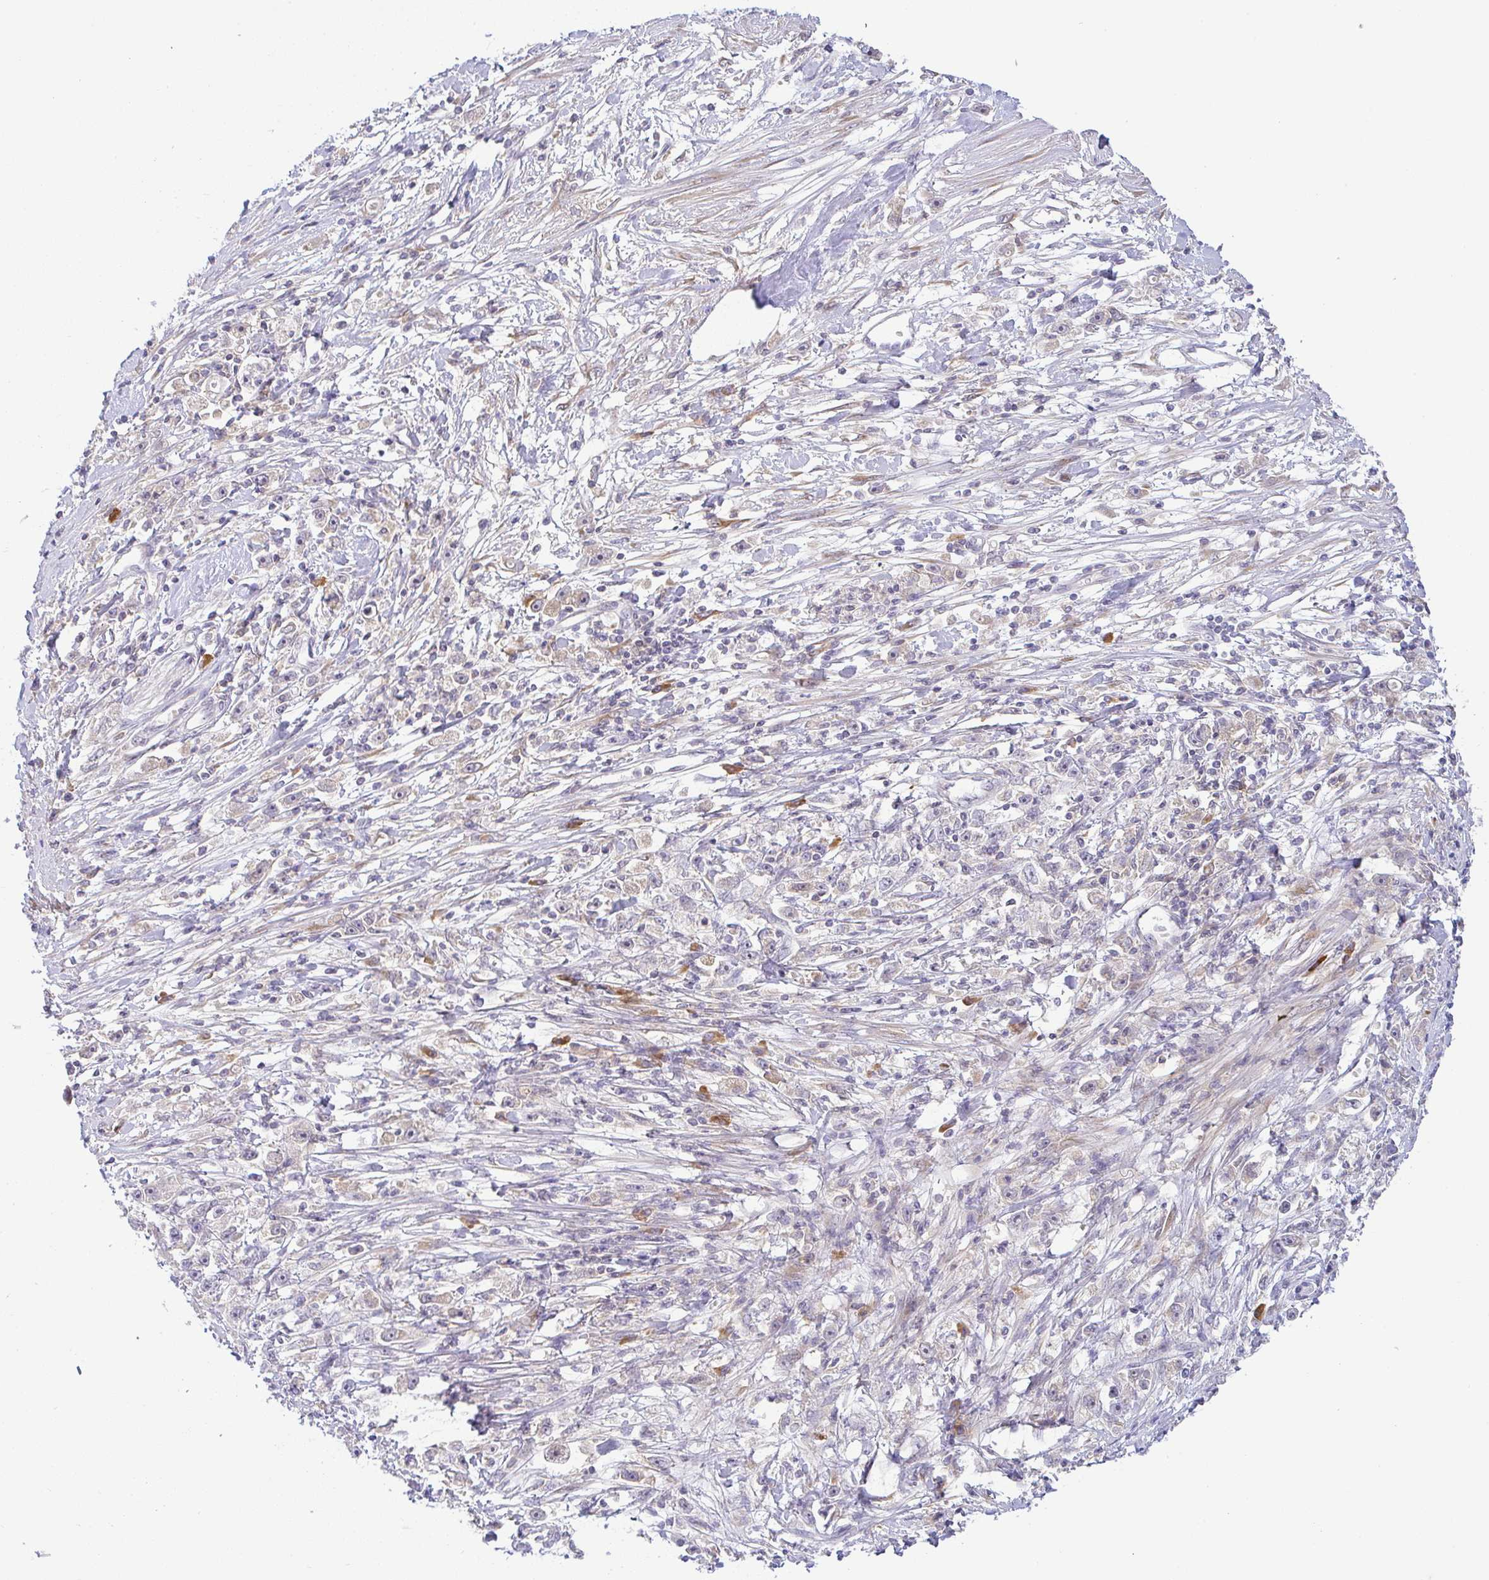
{"staining": {"intensity": "negative", "quantity": "none", "location": "none"}, "tissue": "stomach cancer", "cell_type": "Tumor cells", "image_type": "cancer", "snomed": [{"axis": "morphology", "description": "Adenocarcinoma, NOS"}, {"axis": "topography", "description": "Stomach"}], "caption": "DAB immunohistochemical staining of human stomach adenocarcinoma displays no significant staining in tumor cells.", "gene": "DERL2", "patient": {"sex": "female", "age": 59}}